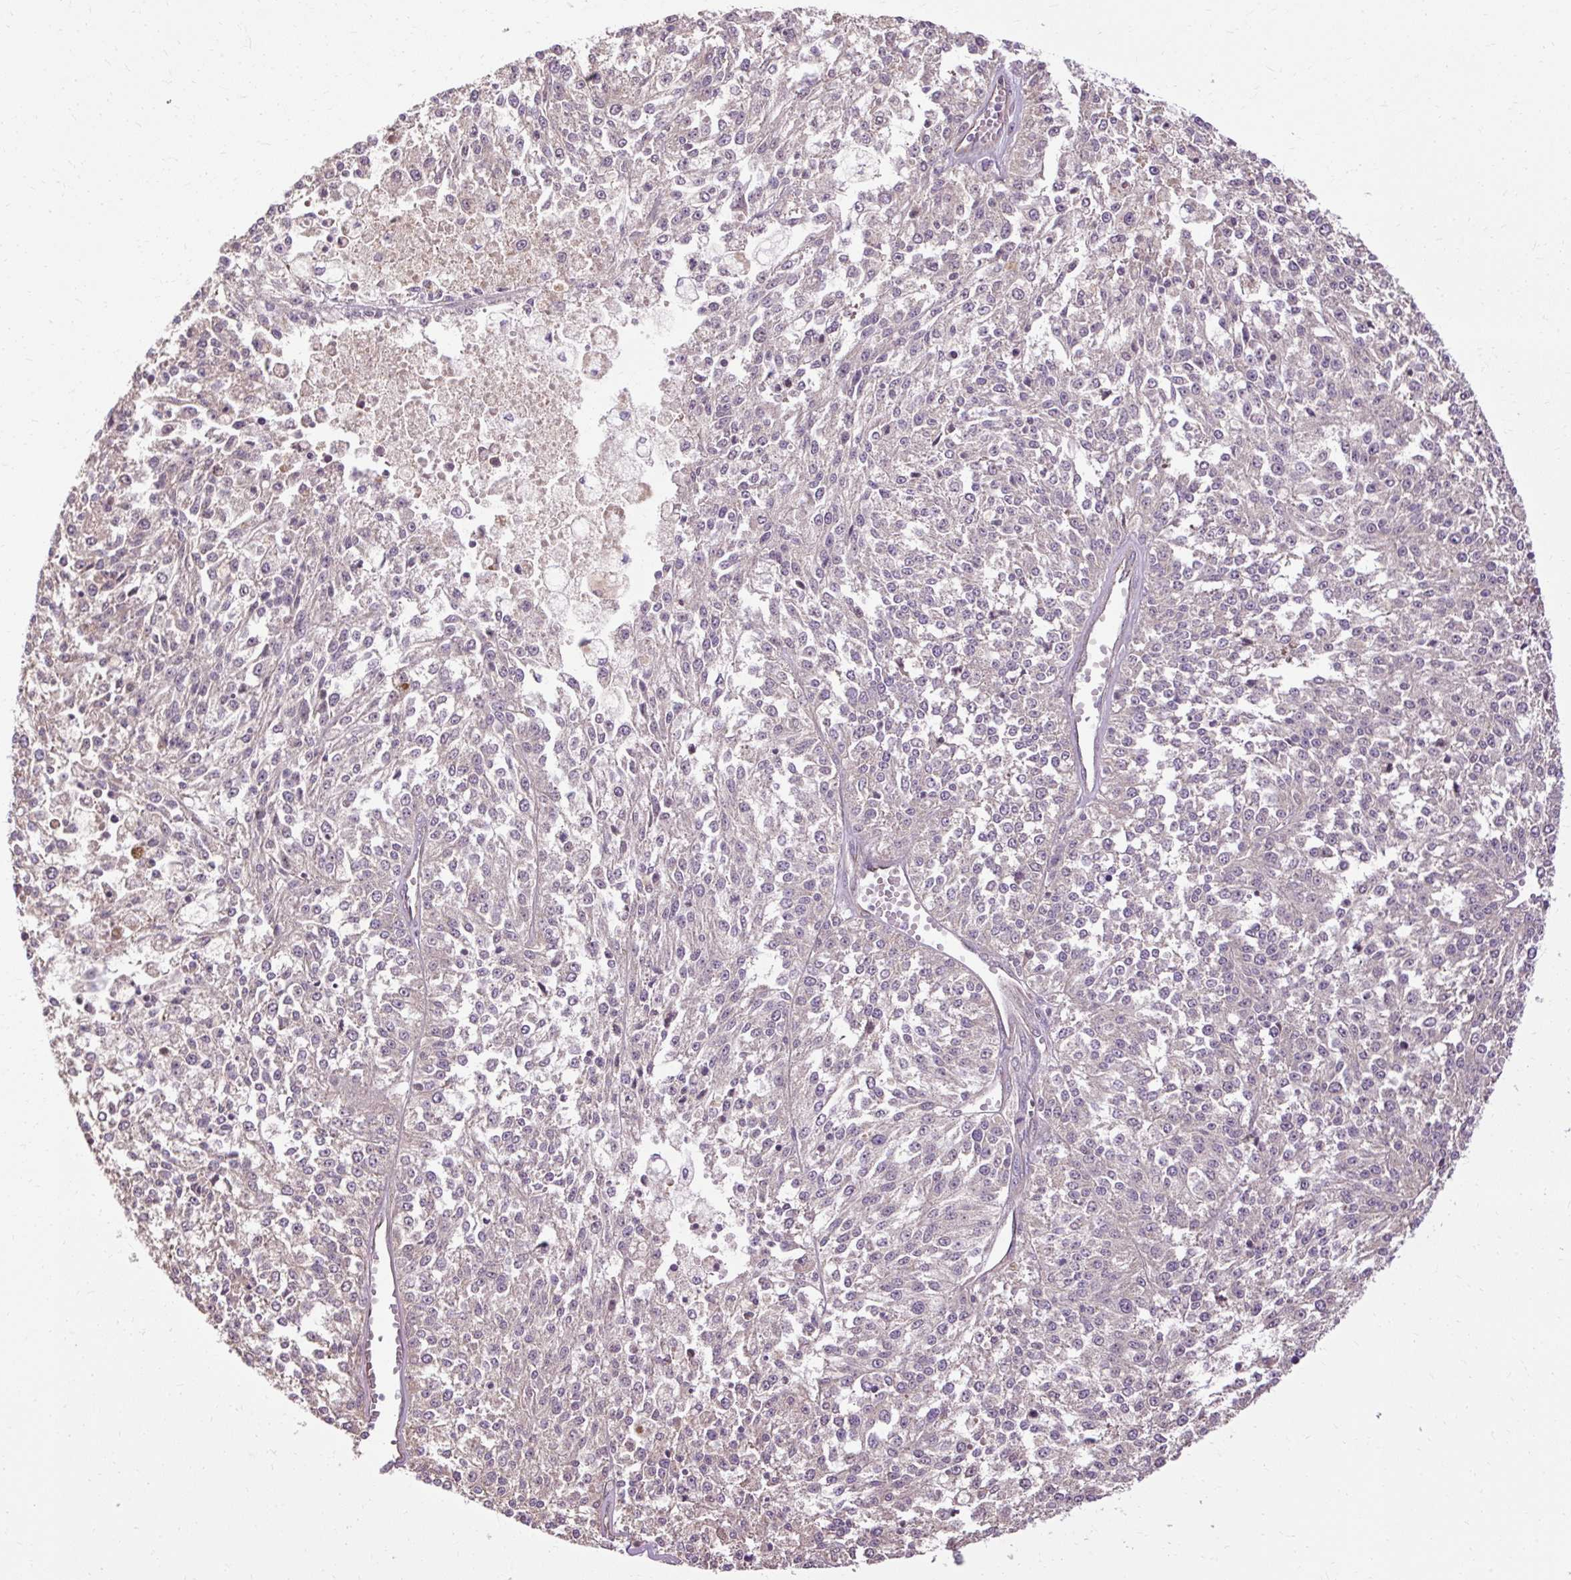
{"staining": {"intensity": "weak", "quantity": "<25%", "location": "cytoplasmic/membranous"}, "tissue": "melanoma", "cell_type": "Tumor cells", "image_type": "cancer", "snomed": [{"axis": "morphology", "description": "Malignant melanoma, NOS"}, {"axis": "topography", "description": "Skin"}], "caption": "Tumor cells are negative for protein expression in human malignant melanoma.", "gene": "FLRT1", "patient": {"sex": "female", "age": 64}}